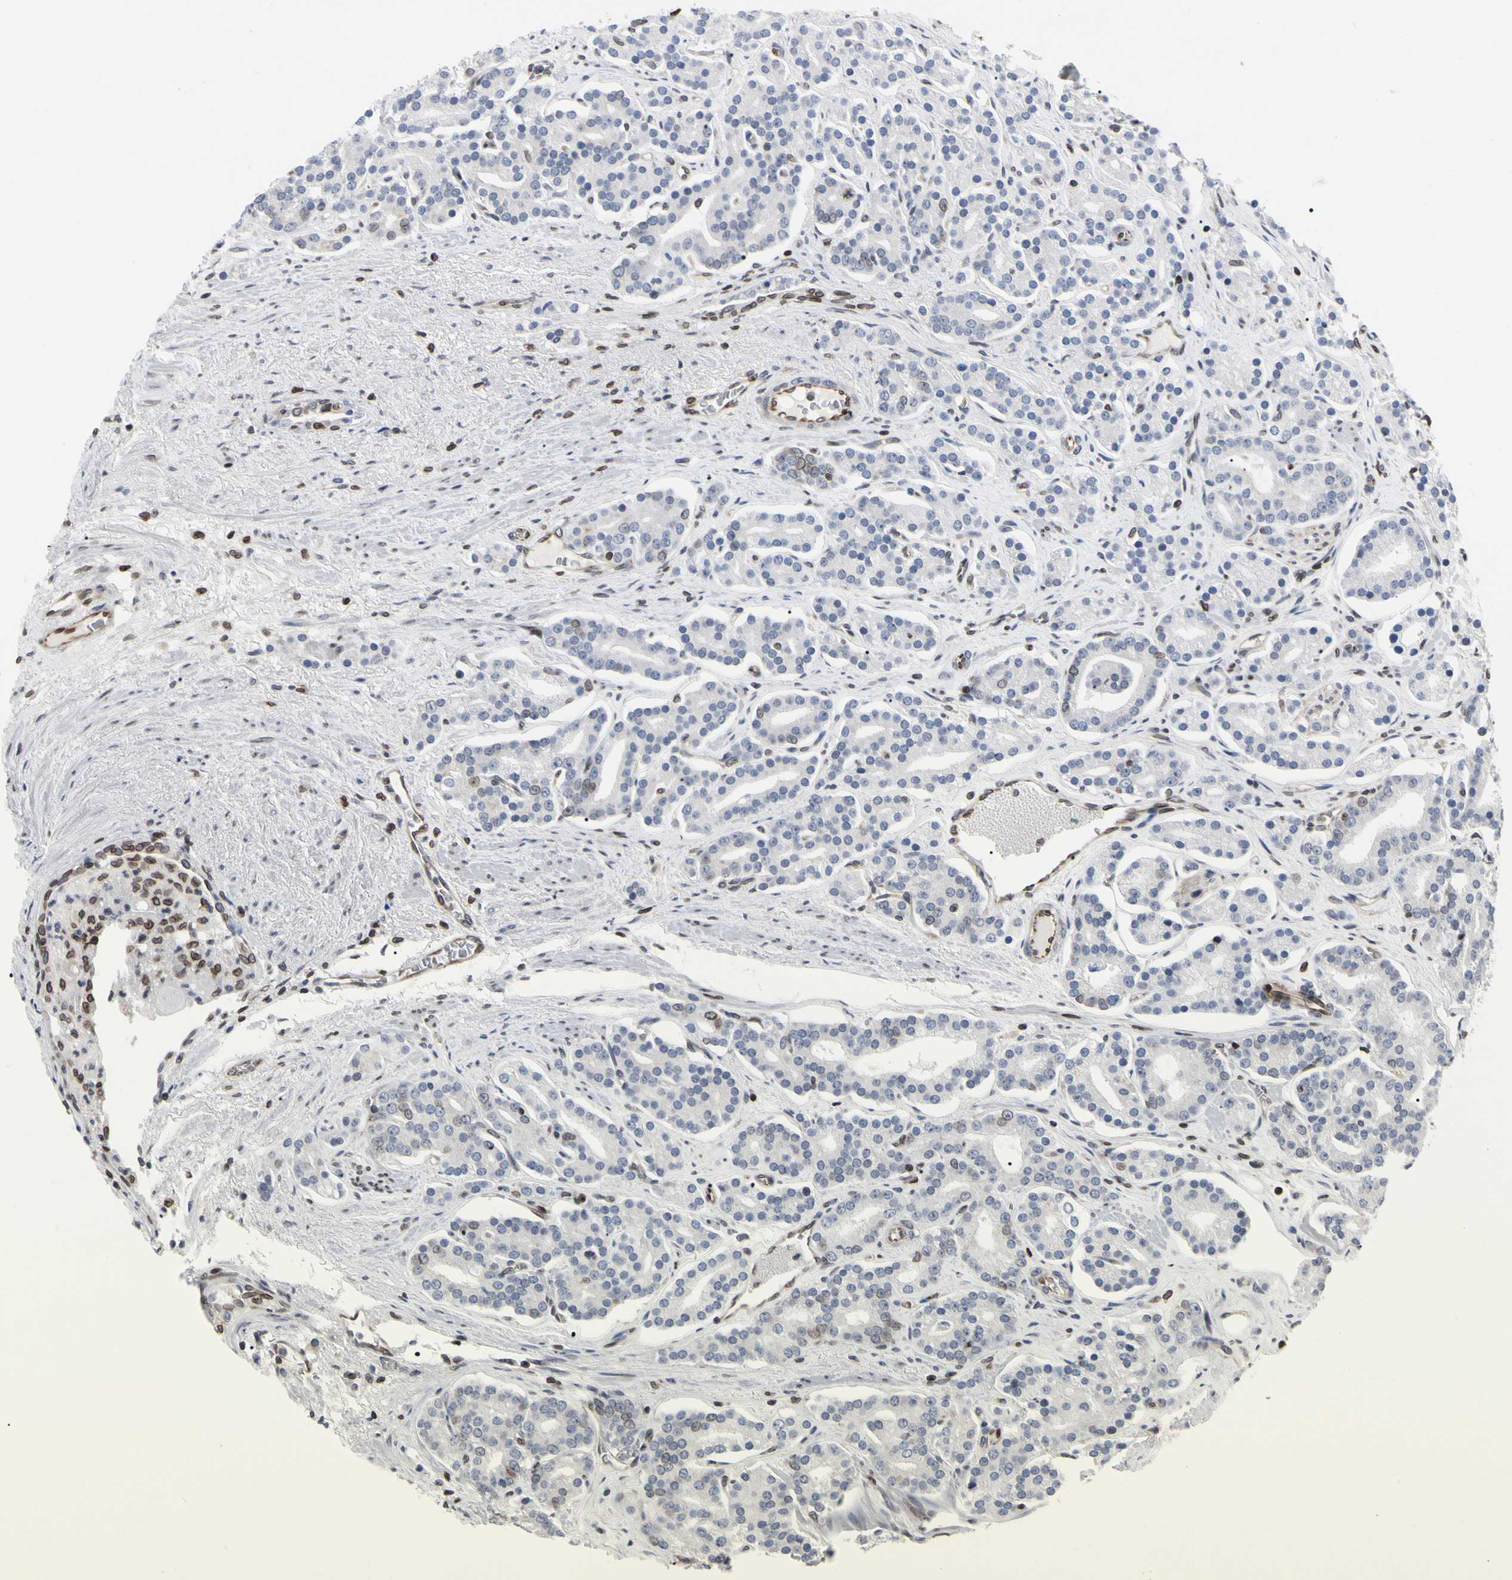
{"staining": {"intensity": "negative", "quantity": "none", "location": "none"}, "tissue": "prostate cancer", "cell_type": "Tumor cells", "image_type": "cancer", "snomed": [{"axis": "morphology", "description": "Adenocarcinoma, Low grade"}, {"axis": "topography", "description": "Prostate"}], "caption": "Protein analysis of prostate cancer (adenocarcinoma (low-grade)) exhibits no significant expression in tumor cells.", "gene": "TMPO", "patient": {"sex": "male", "age": 63}}